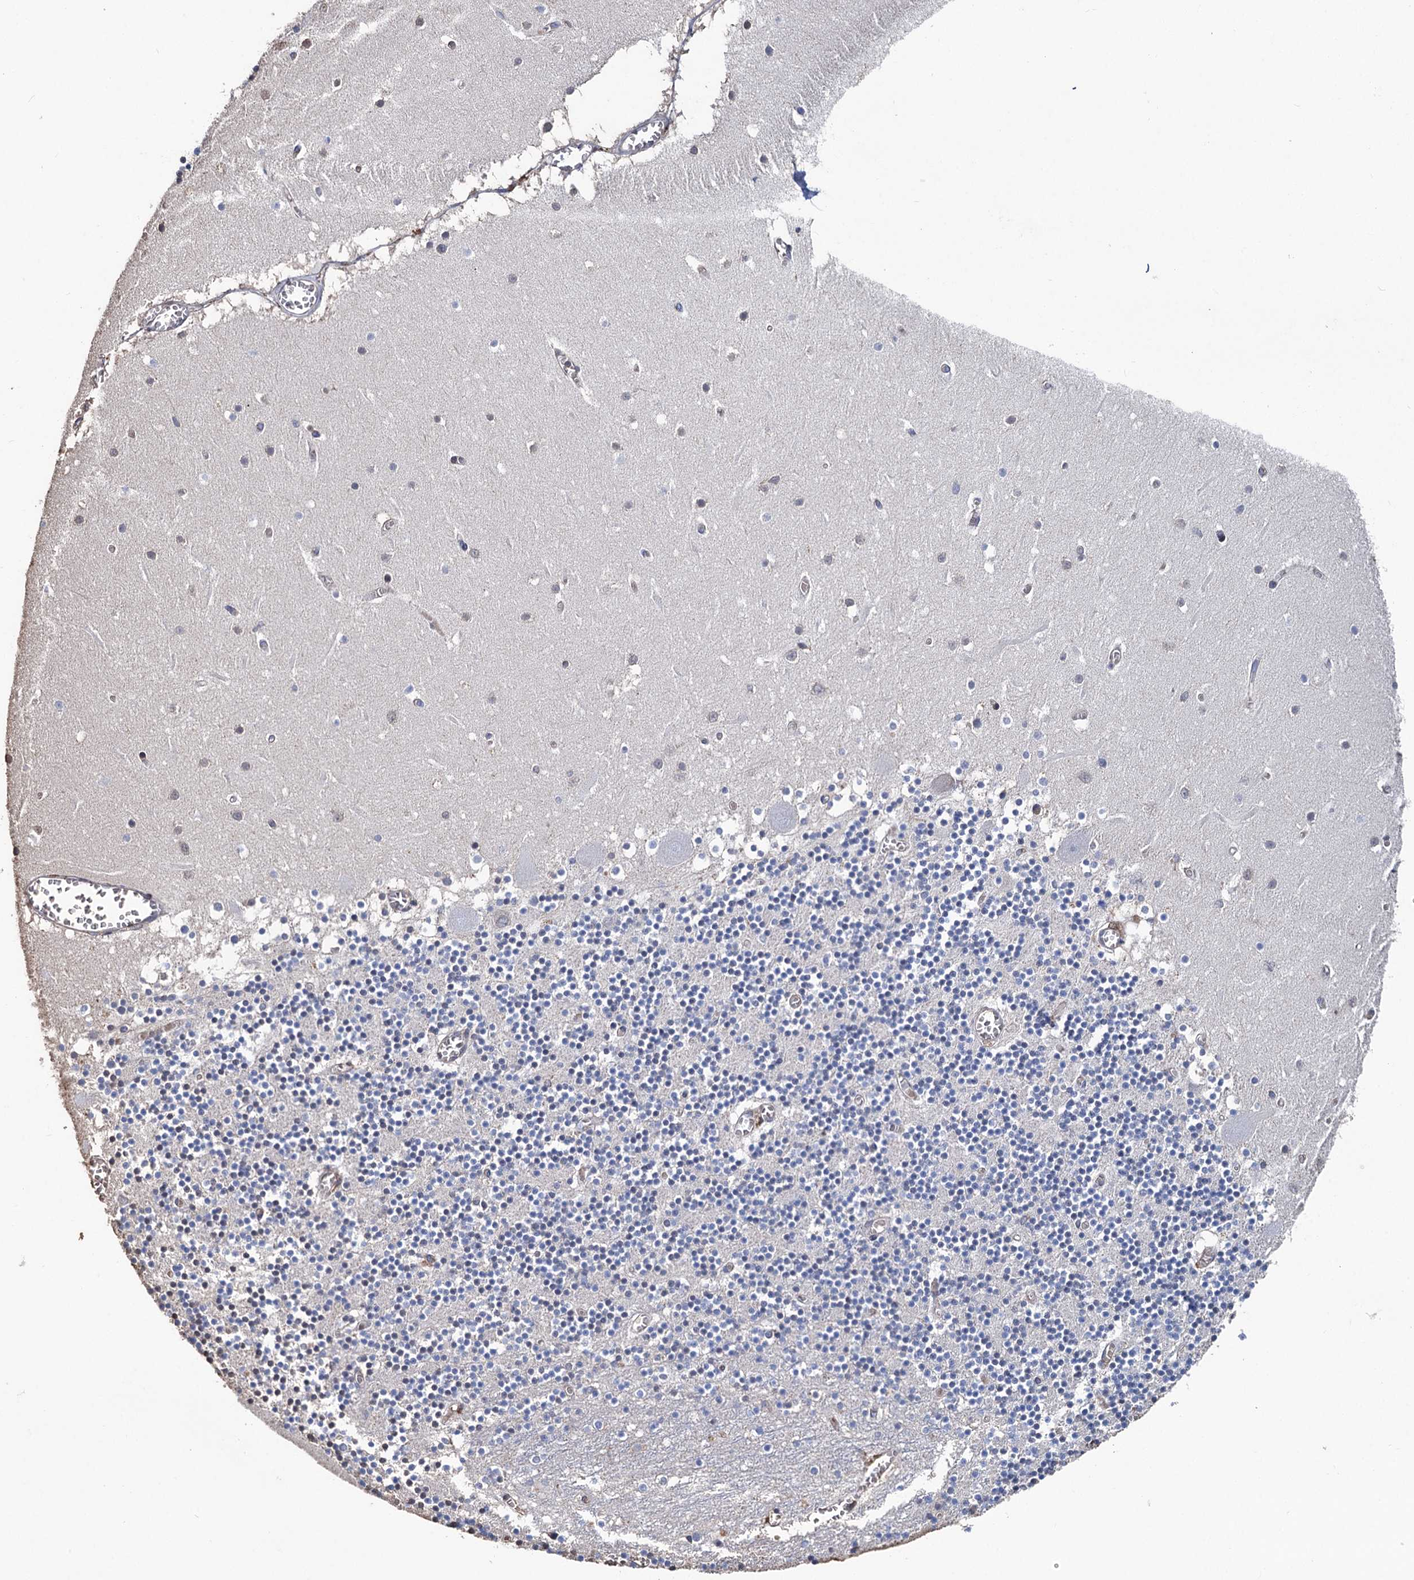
{"staining": {"intensity": "negative", "quantity": "none", "location": "none"}, "tissue": "cerebellum", "cell_type": "Cells in granular layer", "image_type": "normal", "snomed": [{"axis": "morphology", "description": "Normal tissue, NOS"}, {"axis": "topography", "description": "Cerebellum"}], "caption": "The histopathology image displays no significant positivity in cells in granular layer of cerebellum.", "gene": "STING1", "patient": {"sex": "female", "age": 28}}